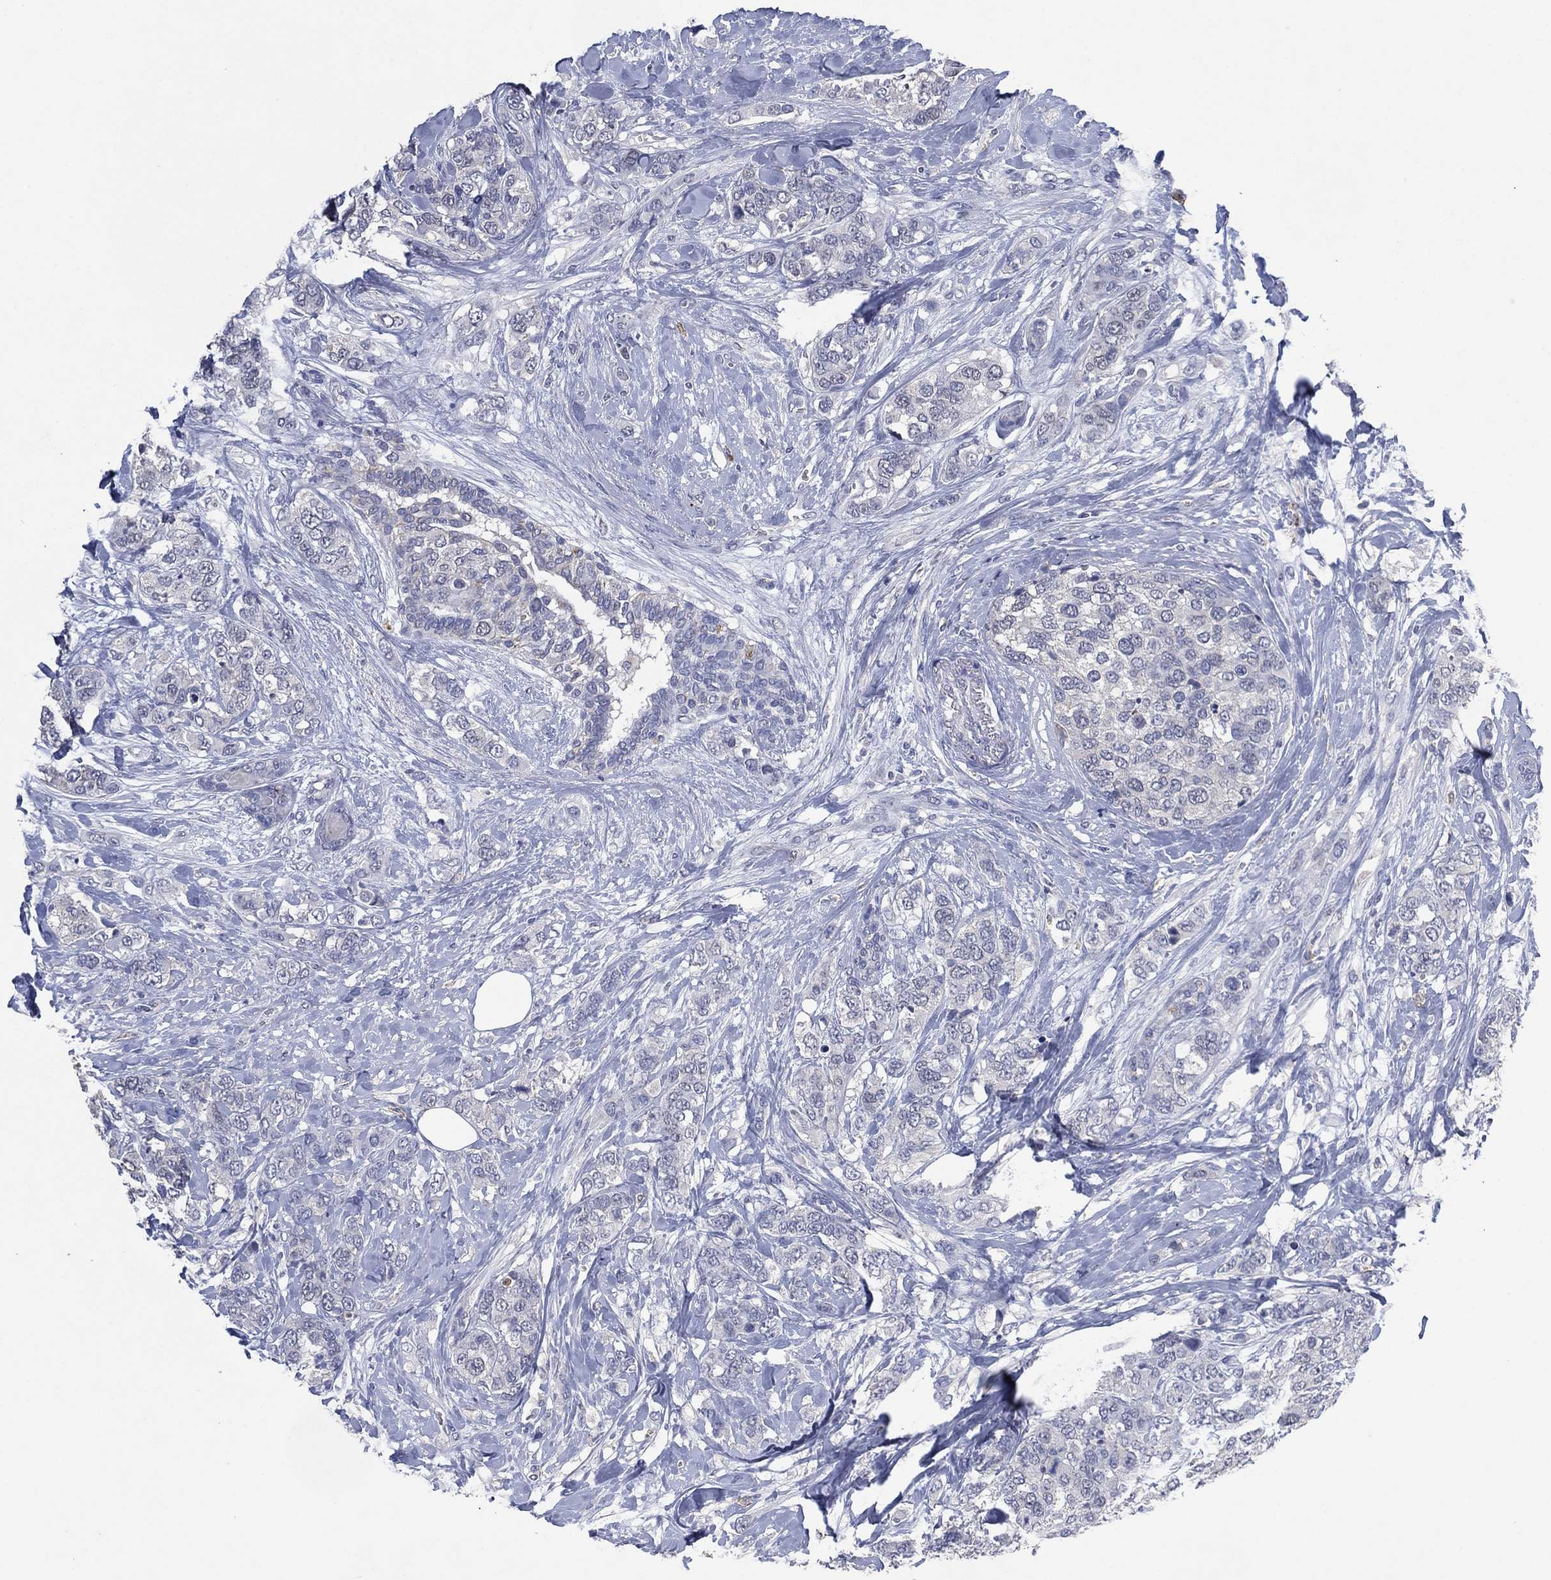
{"staining": {"intensity": "negative", "quantity": "none", "location": "none"}, "tissue": "breast cancer", "cell_type": "Tumor cells", "image_type": "cancer", "snomed": [{"axis": "morphology", "description": "Lobular carcinoma"}, {"axis": "topography", "description": "Breast"}], "caption": "A photomicrograph of breast cancer (lobular carcinoma) stained for a protein shows no brown staining in tumor cells.", "gene": "FSCN2", "patient": {"sex": "female", "age": 59}}